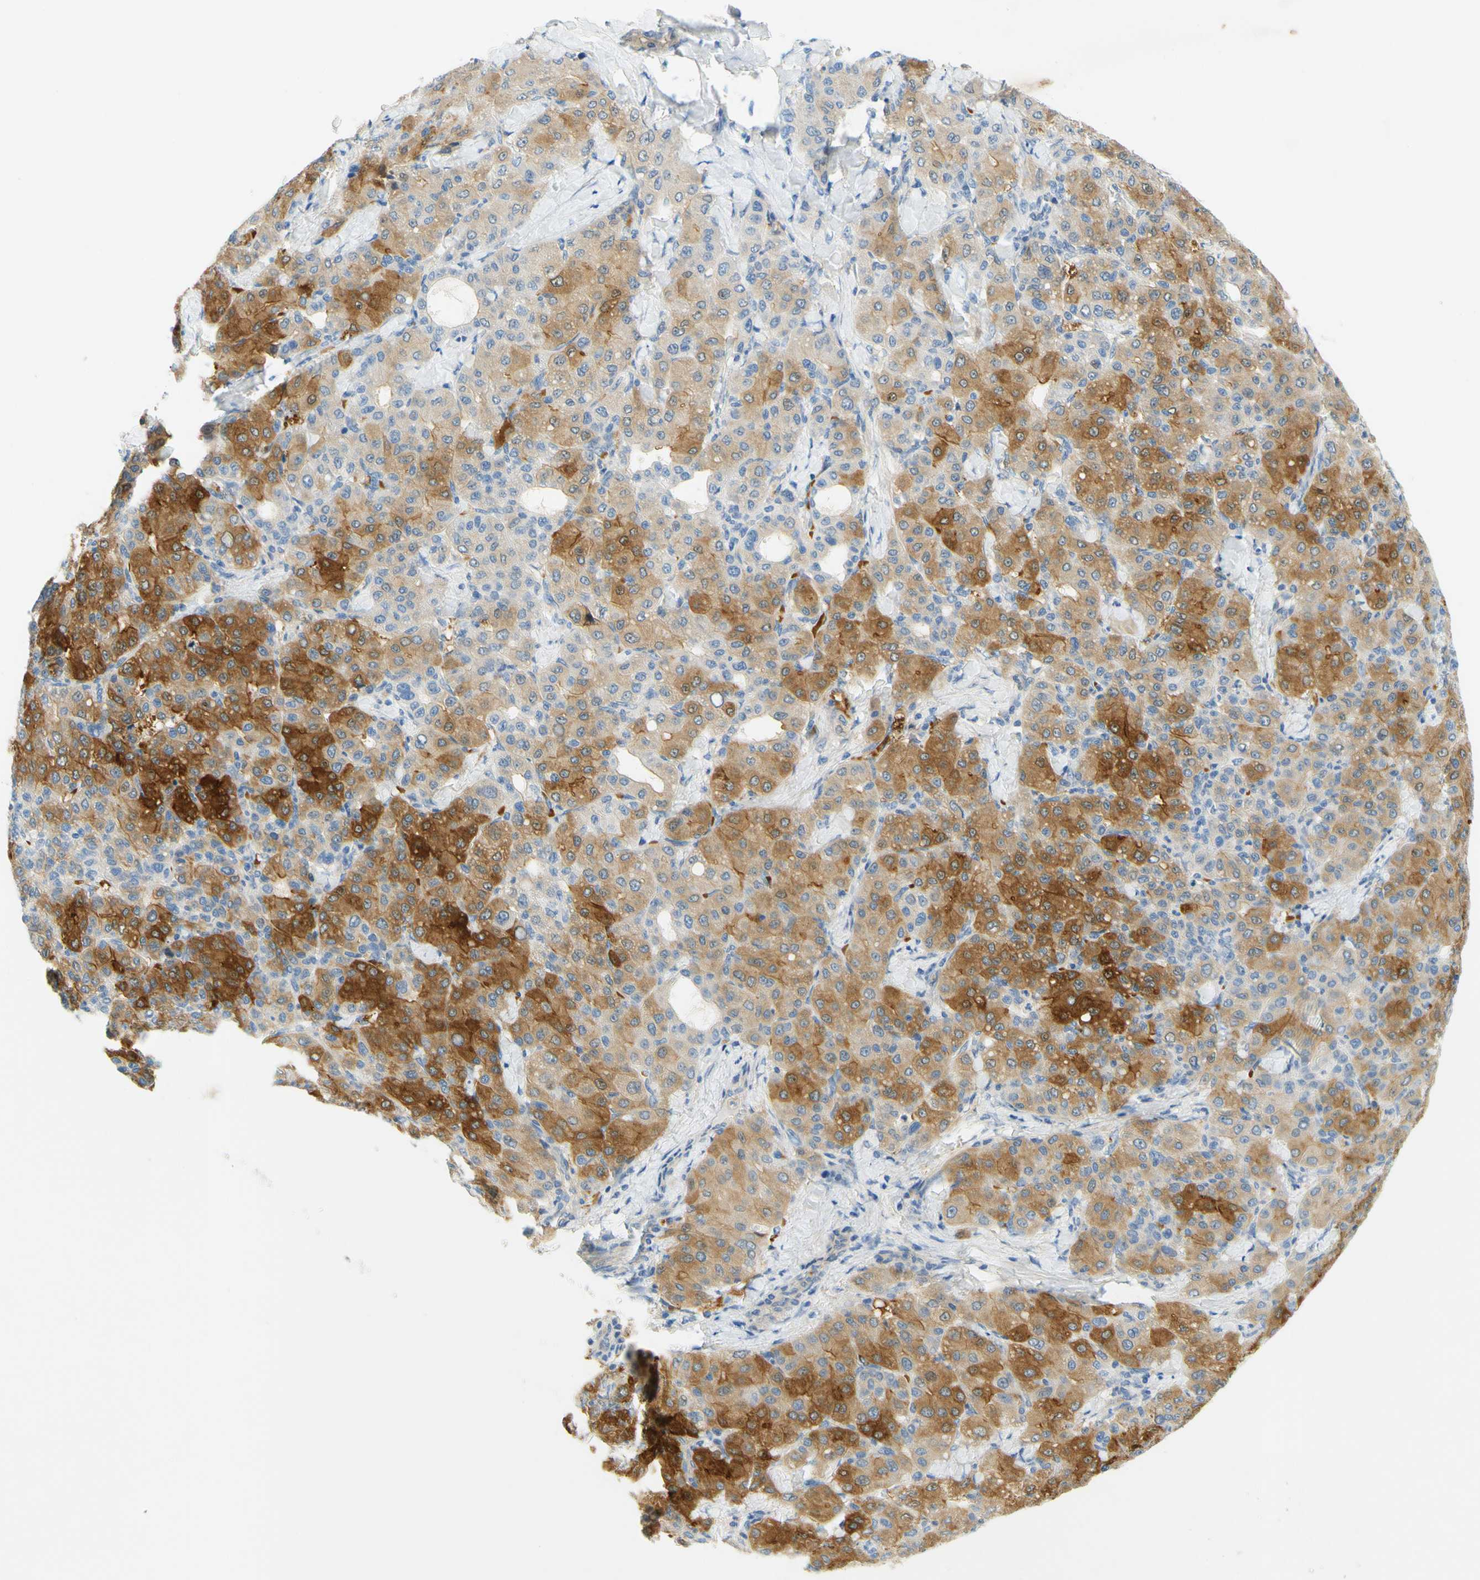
{"staining": {"intensity": "moderate", "quantity": ">75%", "location": "cytoplasmic/membranous"}, "tissue": "liver cancer", "cell_type": "Tumor cells", "image_type": "cancer", "snomed": [{"axis": "morphology", "description": "Carcinoma, Hepatocellular, NOS"}, {"axis": "topography", "description": "Liver"}], "caption": "Moderate cytoplasmic/membranous expression for a protein is identified in approximately >75% of tumor cells of liver cancer using immunohistochemistry (IHC).", "gene": "ENTREP2", "patient": {"sex": "male", "age": 65}}